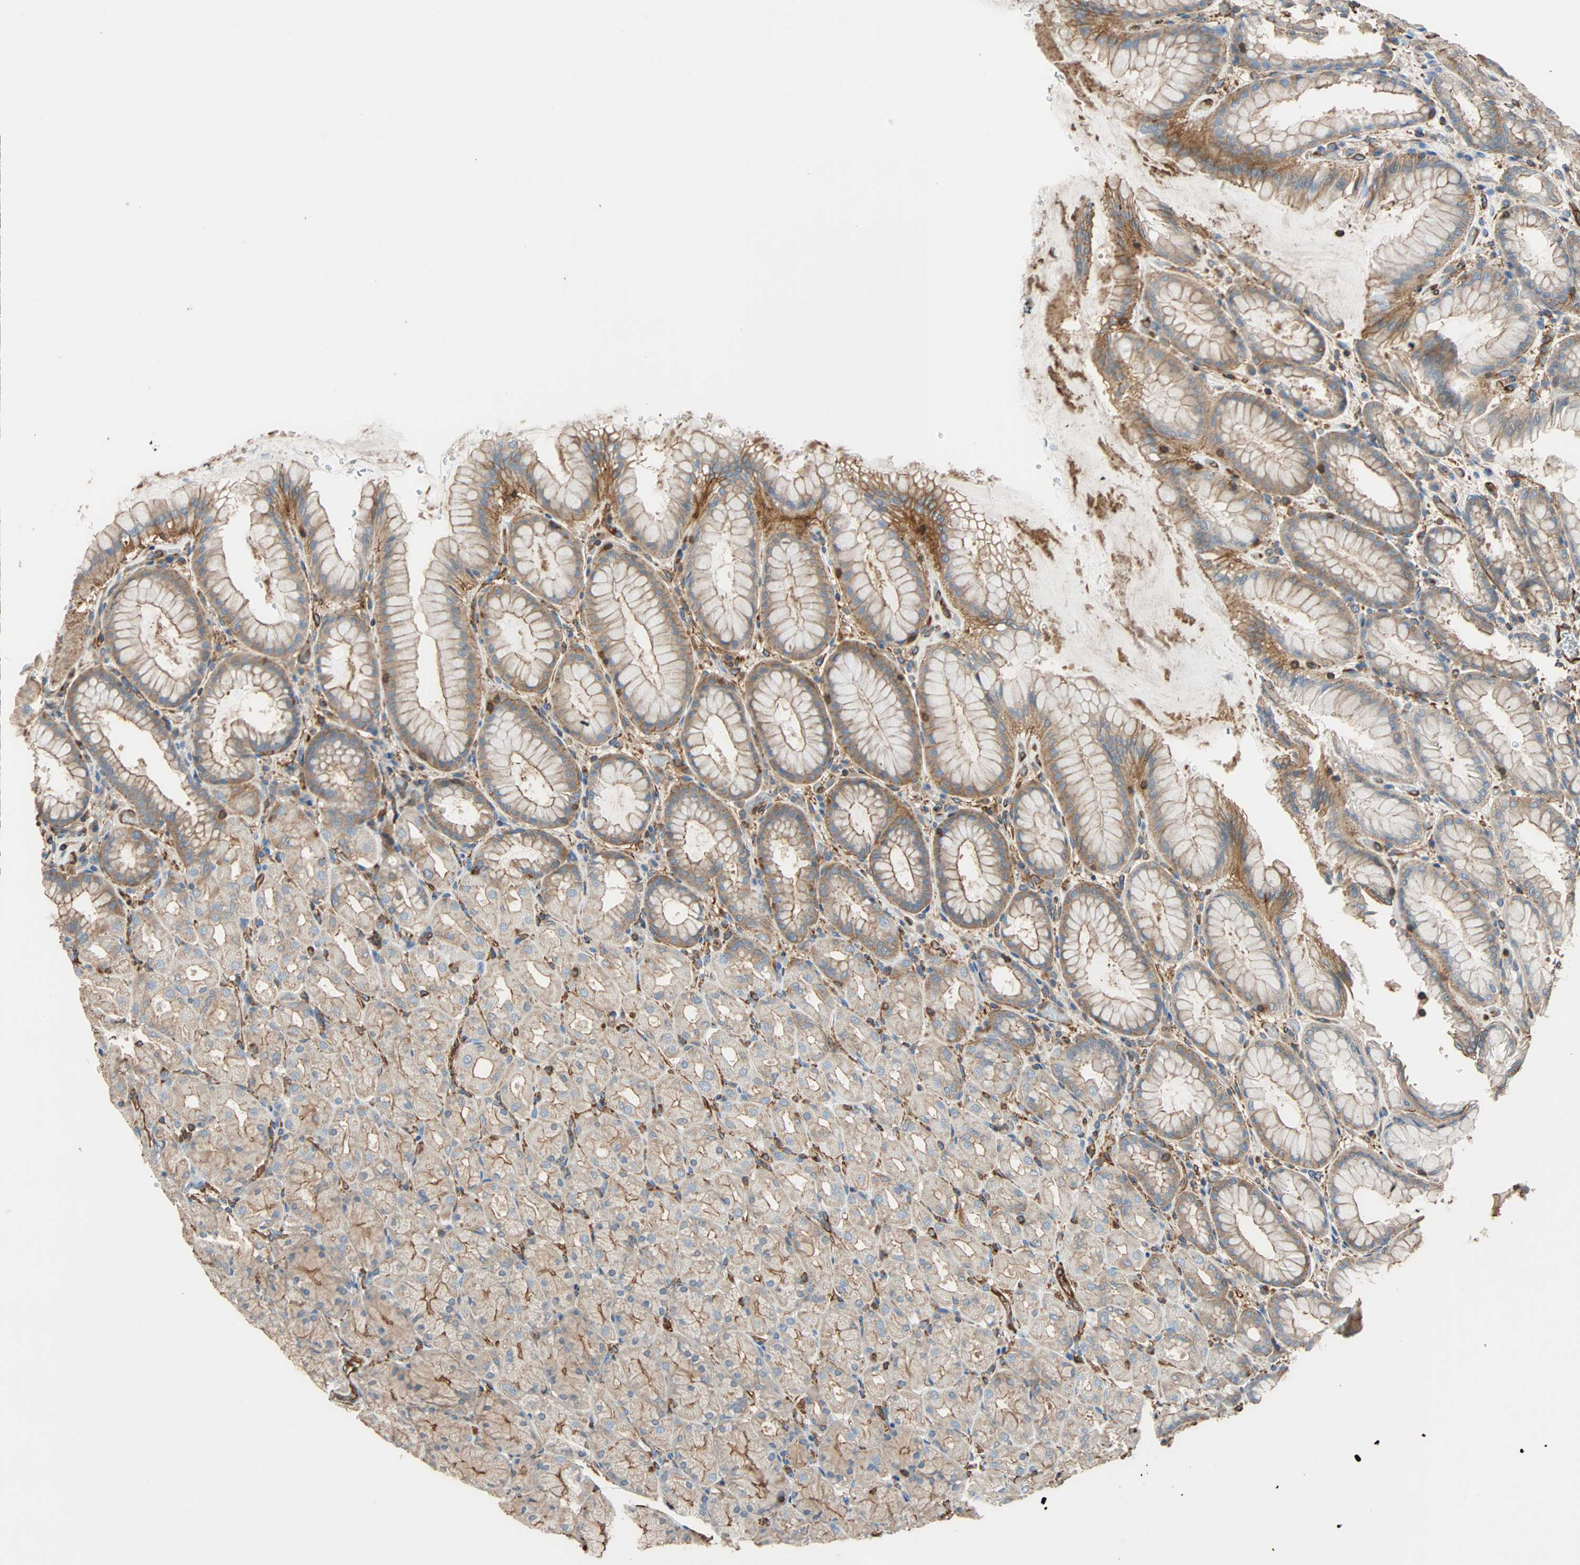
{"staining": {"intensity": "moderate", "quantity": "25%-75%", "location": "cytoplasmic/membranous"}, "tissue": "stomach", "cell_type": "Glandular cells", "image_type": "normal", "snomed": [{"axis": "morphology", "description": "Normal tissue, NOS"}, {"axis": "topography", "description": "Stomach, upper"}], "caption": "Immunohistochemistry (IHC) micrograph of benign human stomach stained for a protein (brown), which displays medium levels of moderate cytoplasmic/membranous positivity in about 25%-75% of glandular cells.", "gene": "GALNT10", "patient": {"sex": "female", "age": 56}}